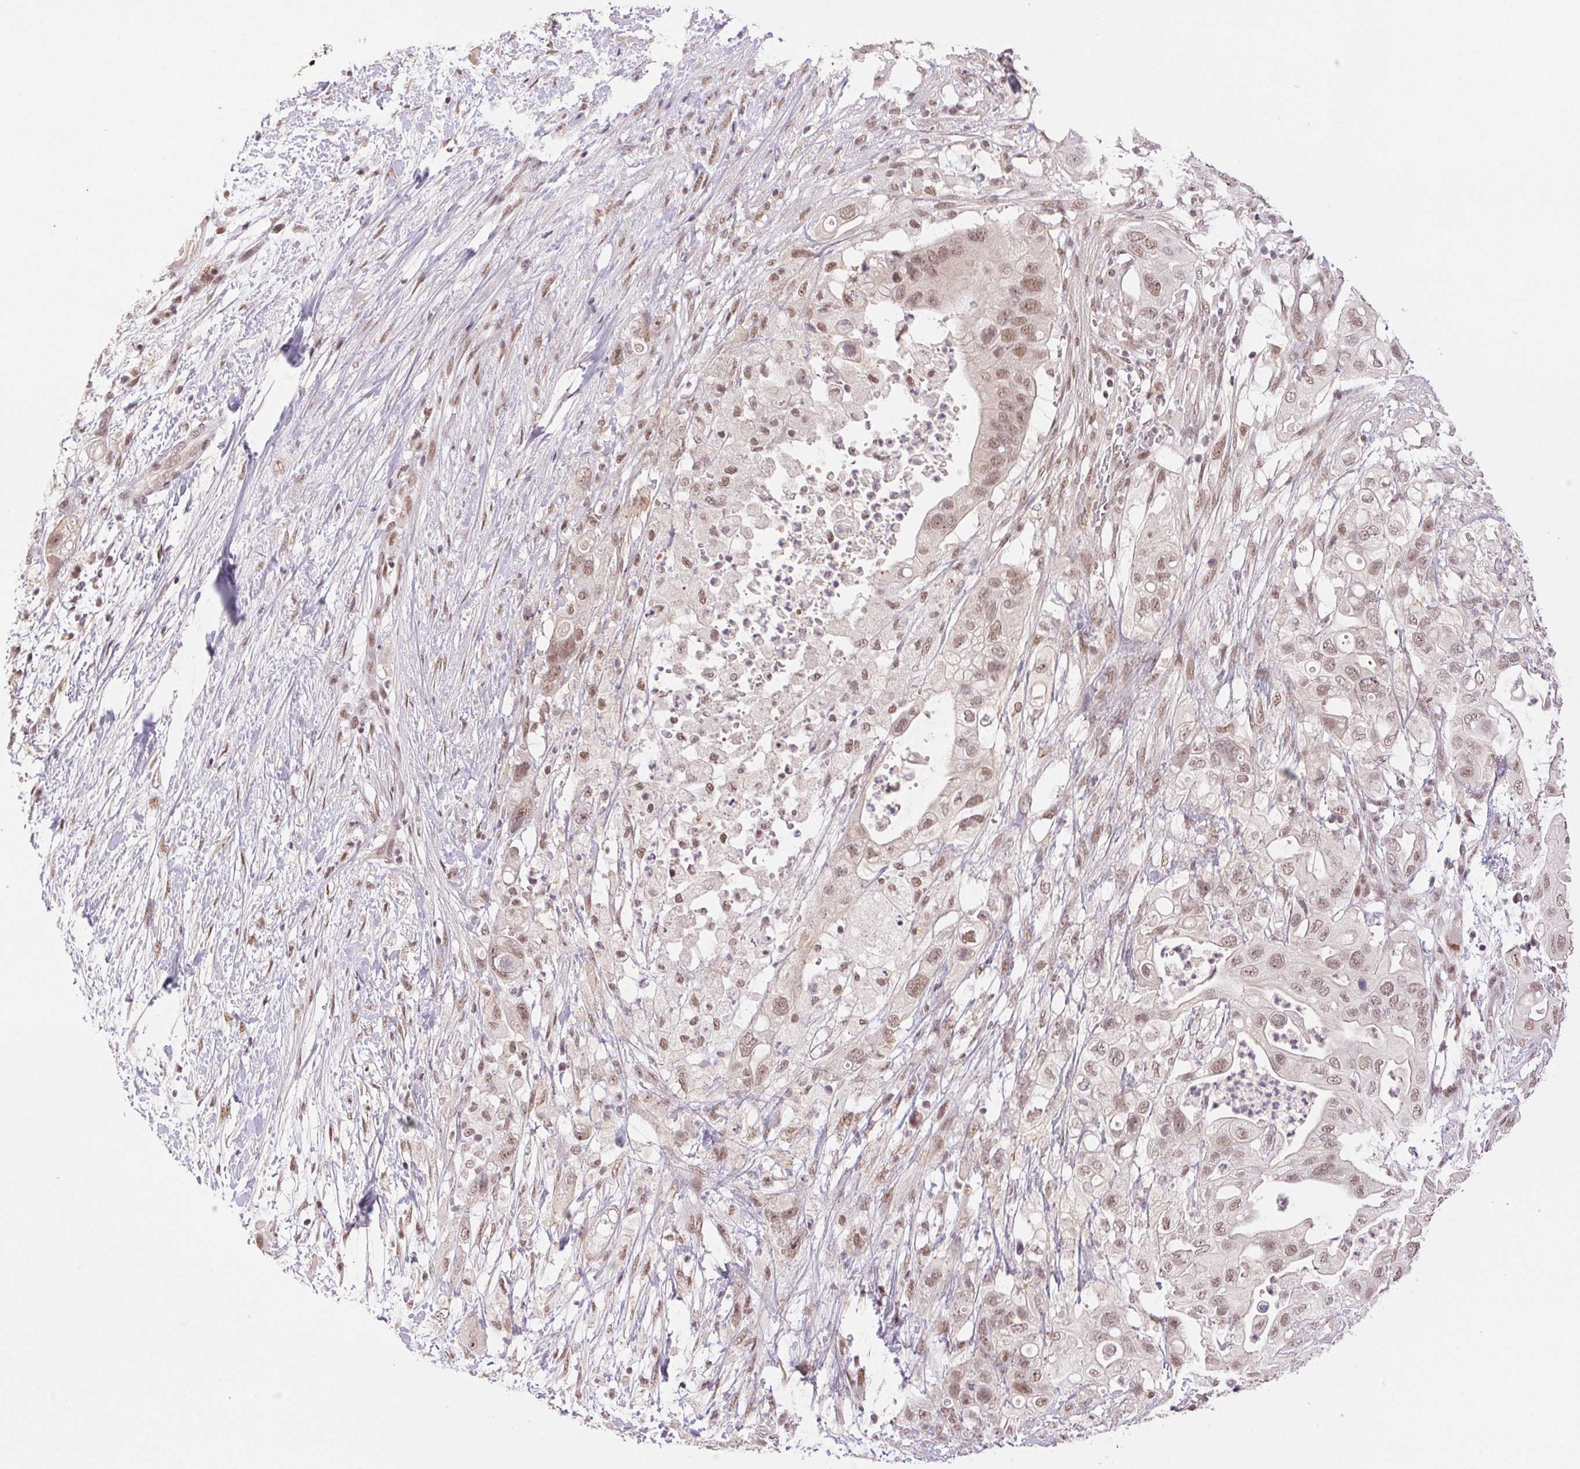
{"staining": {"intensity": "moderate", "quantity": ">75%", "location": "nuclear"}, "tissue": "pancreatic cancer", "cell_type": "Tumor cells", "image_type": "cancer", "snomed": [{"axis": "morphology", "description": "Adenocarcinoma, NOS"}, {"axis": "topography", "description": "Pancreas"}], "caption": "Immunohistochemical staining of pancreatic adenocarcinoma displays medium levels of moderate nuclear protein expression in approximately >75% of tumor cells.", "gene": "PRPF18", "patient": {"sex": "female", "age": 72}}